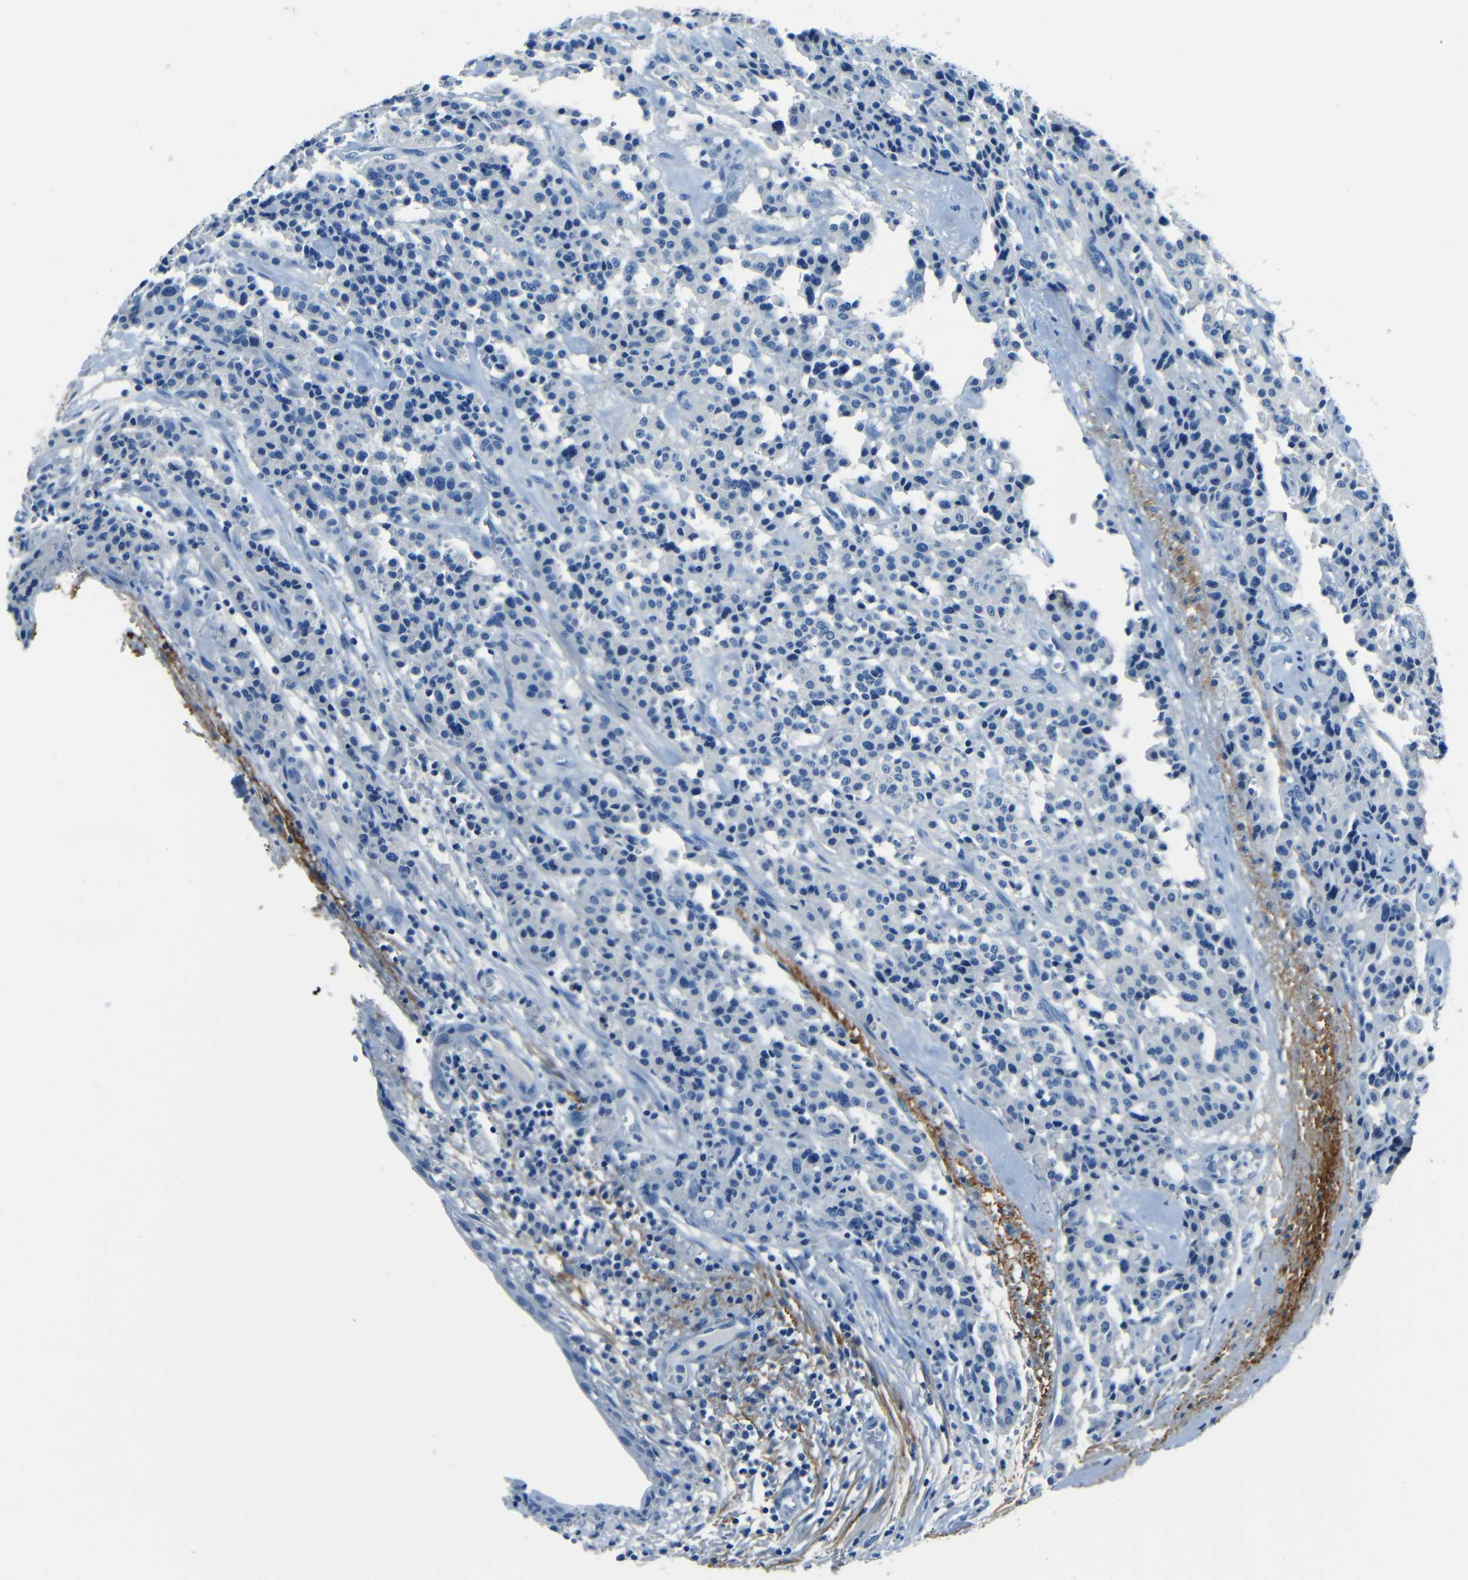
{"staining": {"intensity": "negative", "quantity": "none", "location": "none"}, "tissue": "carcinoid", "cell_type": "Tumor cells", "image_type": "cancer", "snomed": [{"axis": "morphology", "description": "Carcinoid, malignant, NOS"}, {"axis": "topography", "description": "Lung"}], "caption": "This photomicrograph is of malignant carcinoid stained with IHC to label a protein in brown with the nuclei are counter-stained blue. There is no positivity in tumor cells.", "gene": "FBN2", "patient": {"sex": "male", "age": 30}}